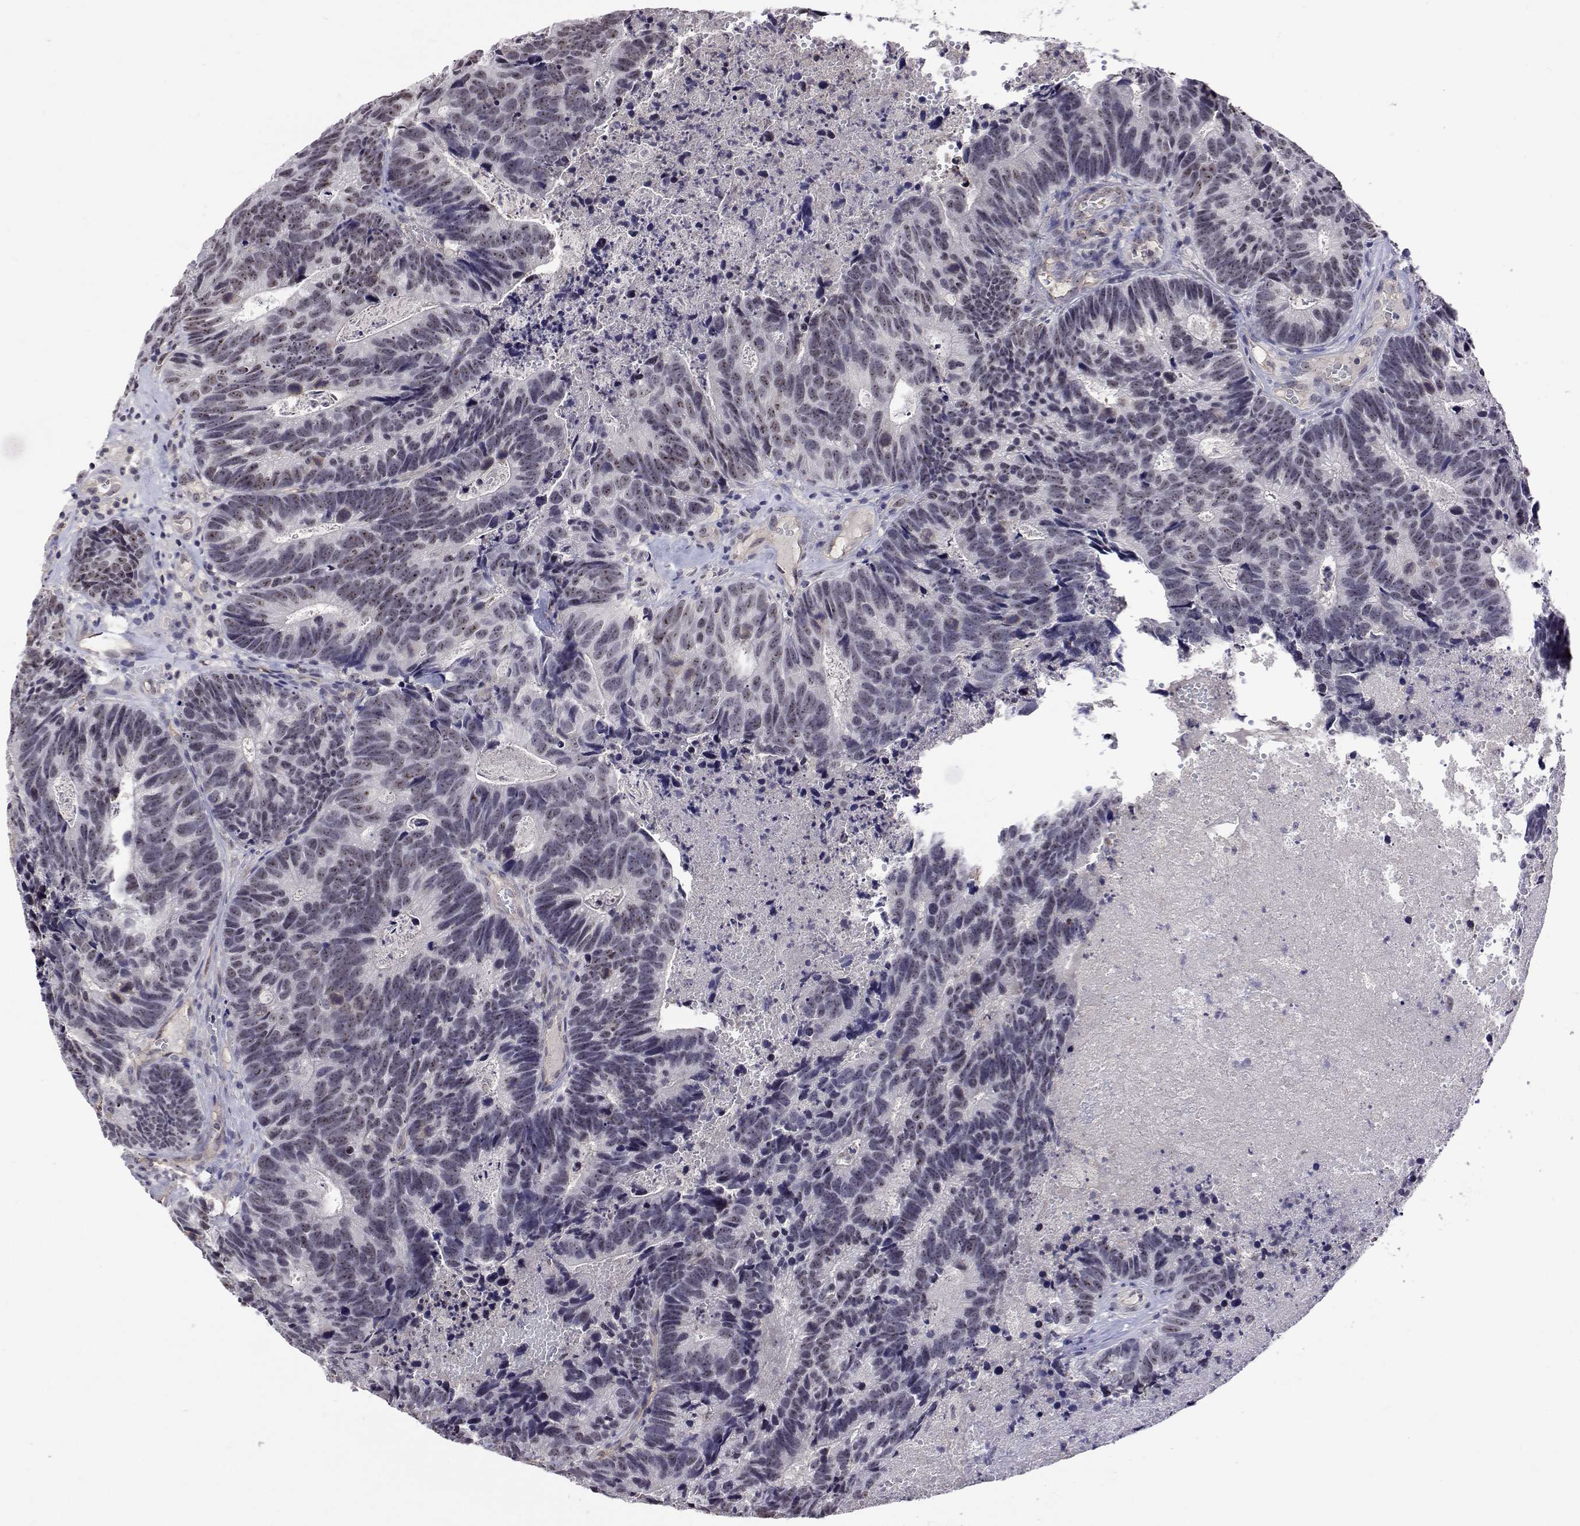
{"staining": {"intensity": "weak", "quantity": "<25%", "location": "nuclear"}, "tissue": "head and neck cancer", "cell_type": "Tumor cells", "image_type": "cancer", "snomed": [{"axis": "morphology", "description": "Adenocarcinoma, NOS"}, {"axis": "topography", "description": "Head-Neck"}], "caption": "Adenocarcinoma (head and neck) was stained to show a protein in brown. There is no significant positivity in tumor cells. (Immunohistochemistry (ihc), brightfield microscopy, high magnification).", "gene": "NHP2", "patient": {"sex": "male", "age": 62}}